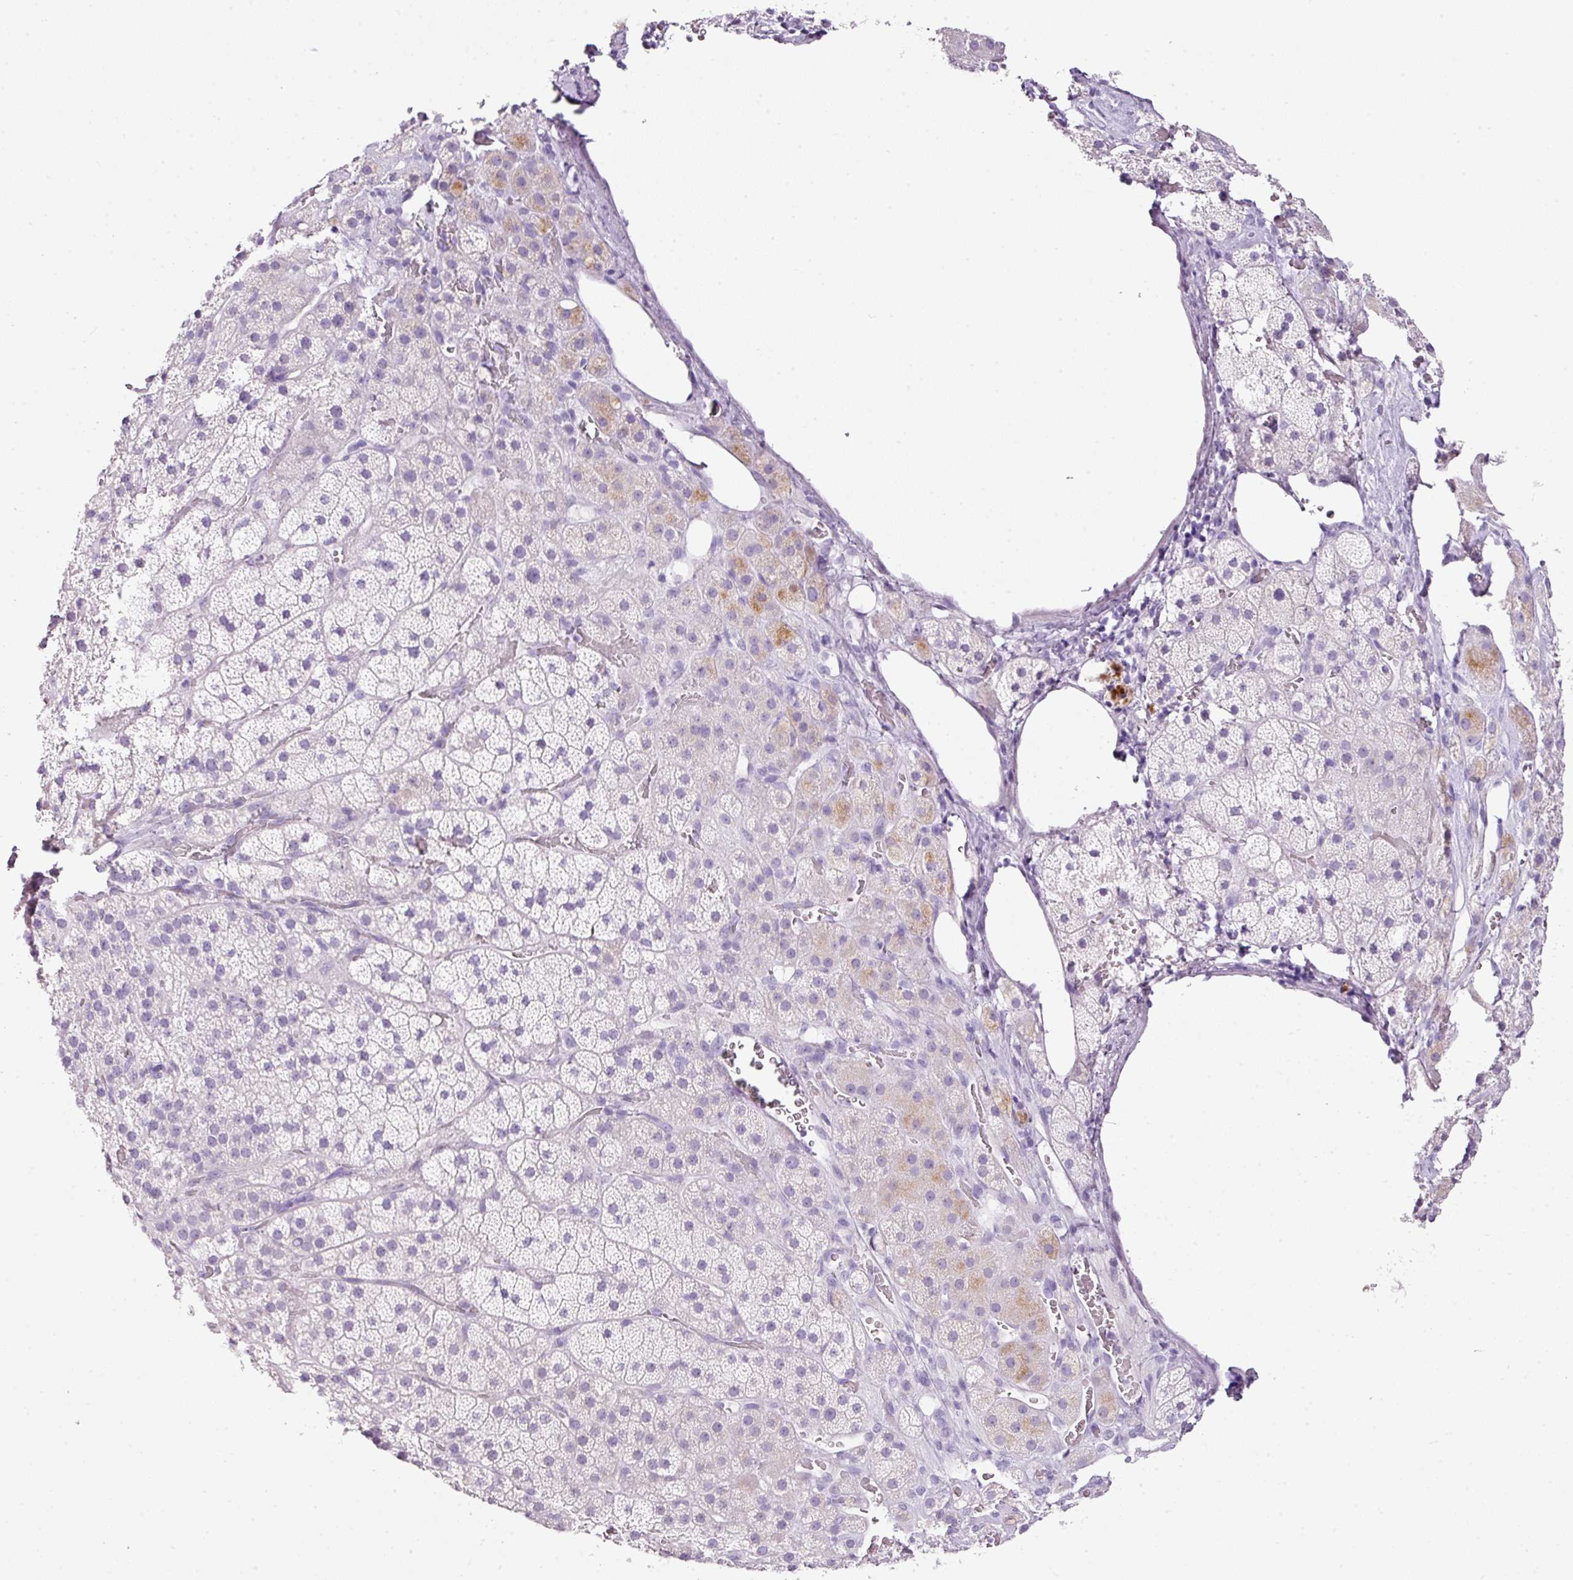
{"staining": {"intensity": "moderate", "quantity": "<25%", "location": "cytoplasmic/membranous"}, "tissue": "adrenal gland", "cell_type": "Glandular cells", "image_type": "normal", "snomed": [{"axis": "morphology", "description": "Normal tissue, NOS"}, {"axis": "topography", "description": "Adrenal gland"}], "caption": "An immunohistochemistry (IHC) photomicrograph of benign tissue is shown. Protein staining in brown shows moderate cytoplasmic/membranous positivity in adrenal gland within glandular cells.", "gene": "BSND", "patient": {"sex": "male", "age": 57}}